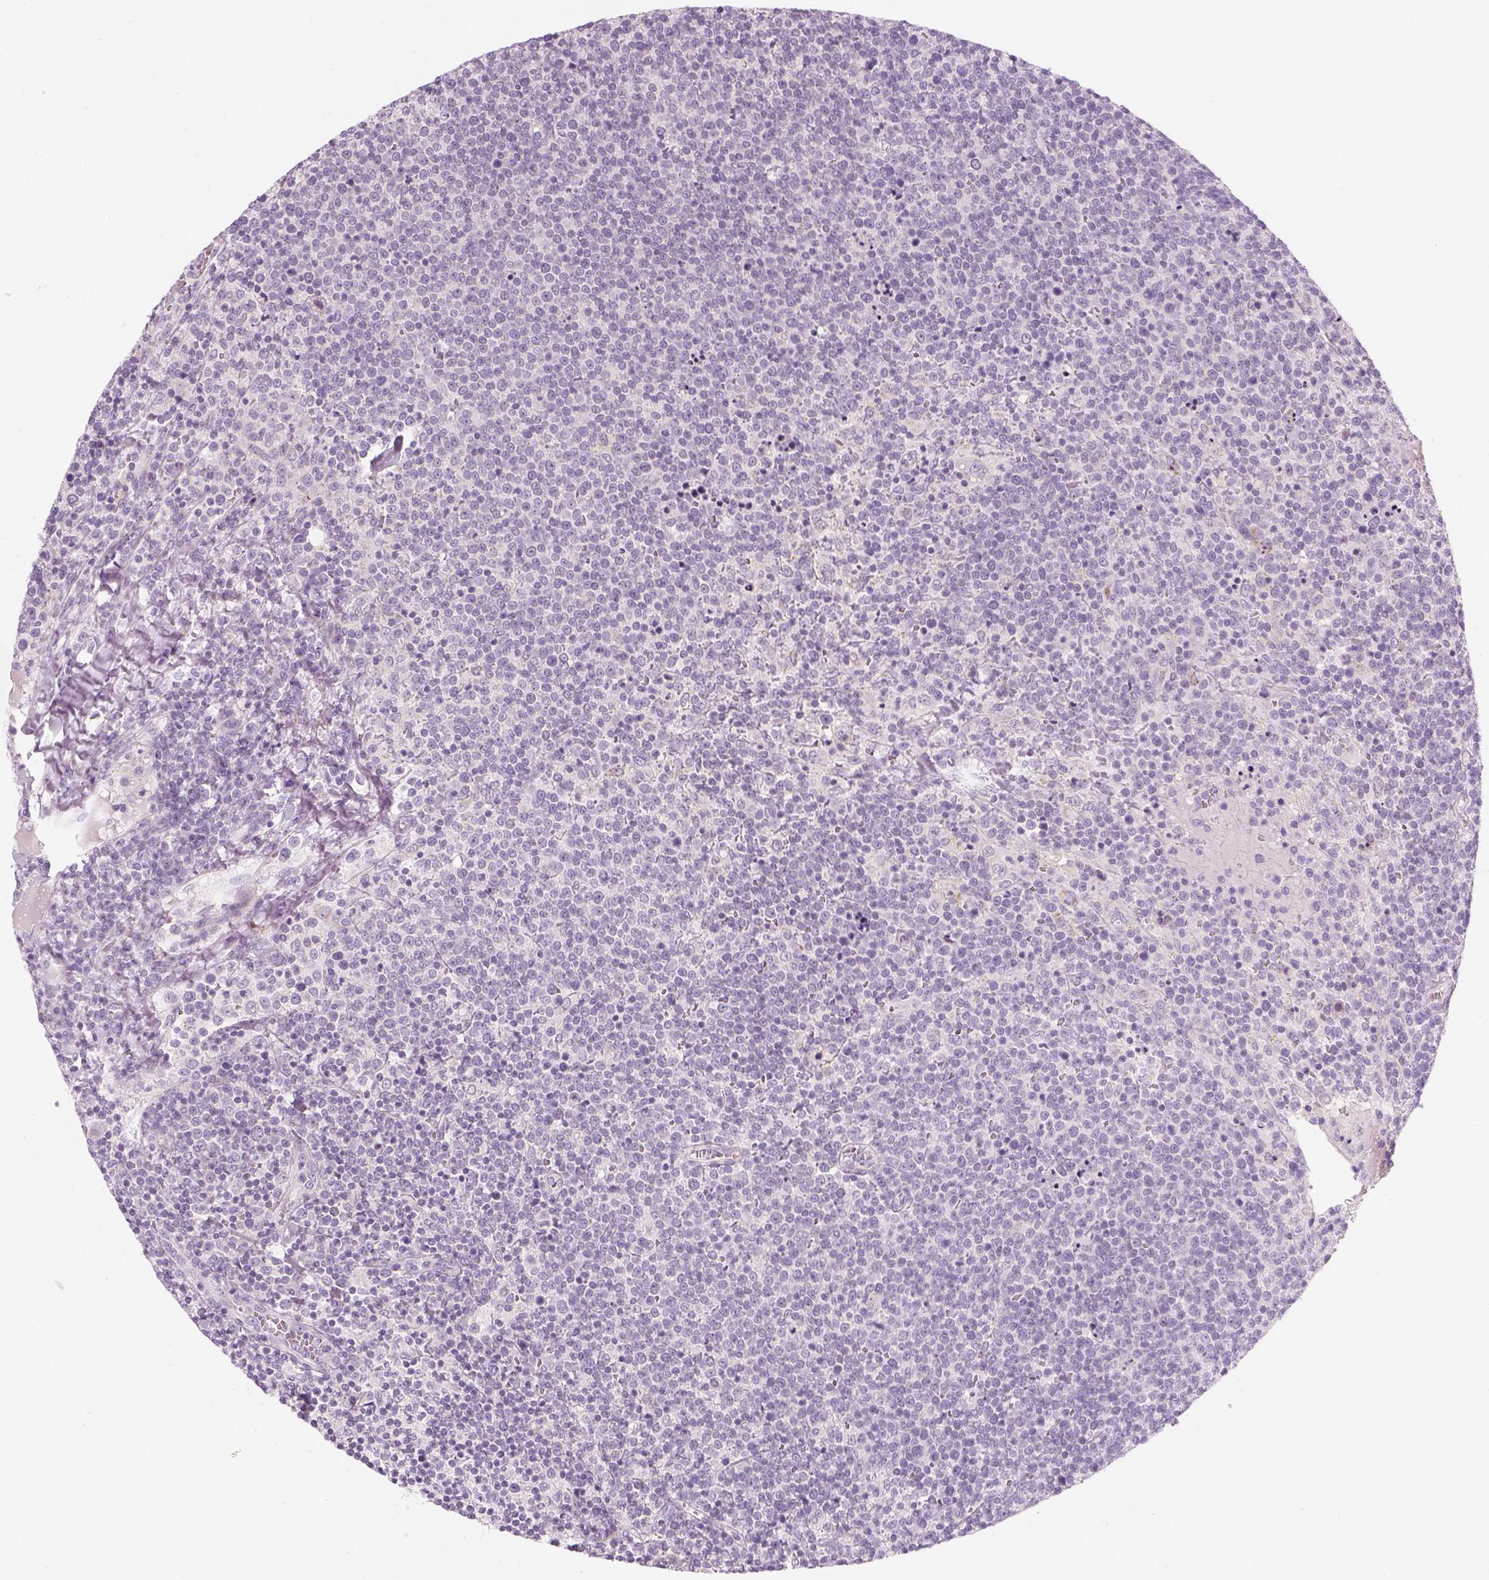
{"staining": {"intensity": "negative", "quantity": "none", "location": "none"}, "tissue": "lymphoma", "cell_type": "Tumor cells", "image_type": "cancer", "snomed": [{"axis": "morphology", "description": "Malignant lymphoma, non-Hodgkin's type, High grade"}, {"axis": "topography", "description": "Lymph node"}], "caption": "Immunohistochemistry (IHC) image of neoplastic tissue: malignant lymphoma, non-Hodgkin's type (high-grade) stained with DAB (3,3'-diaminobenzidine) exhibits no significant protein expression in tumor cells.", "gene": "PRAME", "patient": {"sex": "male", "age": 61}}